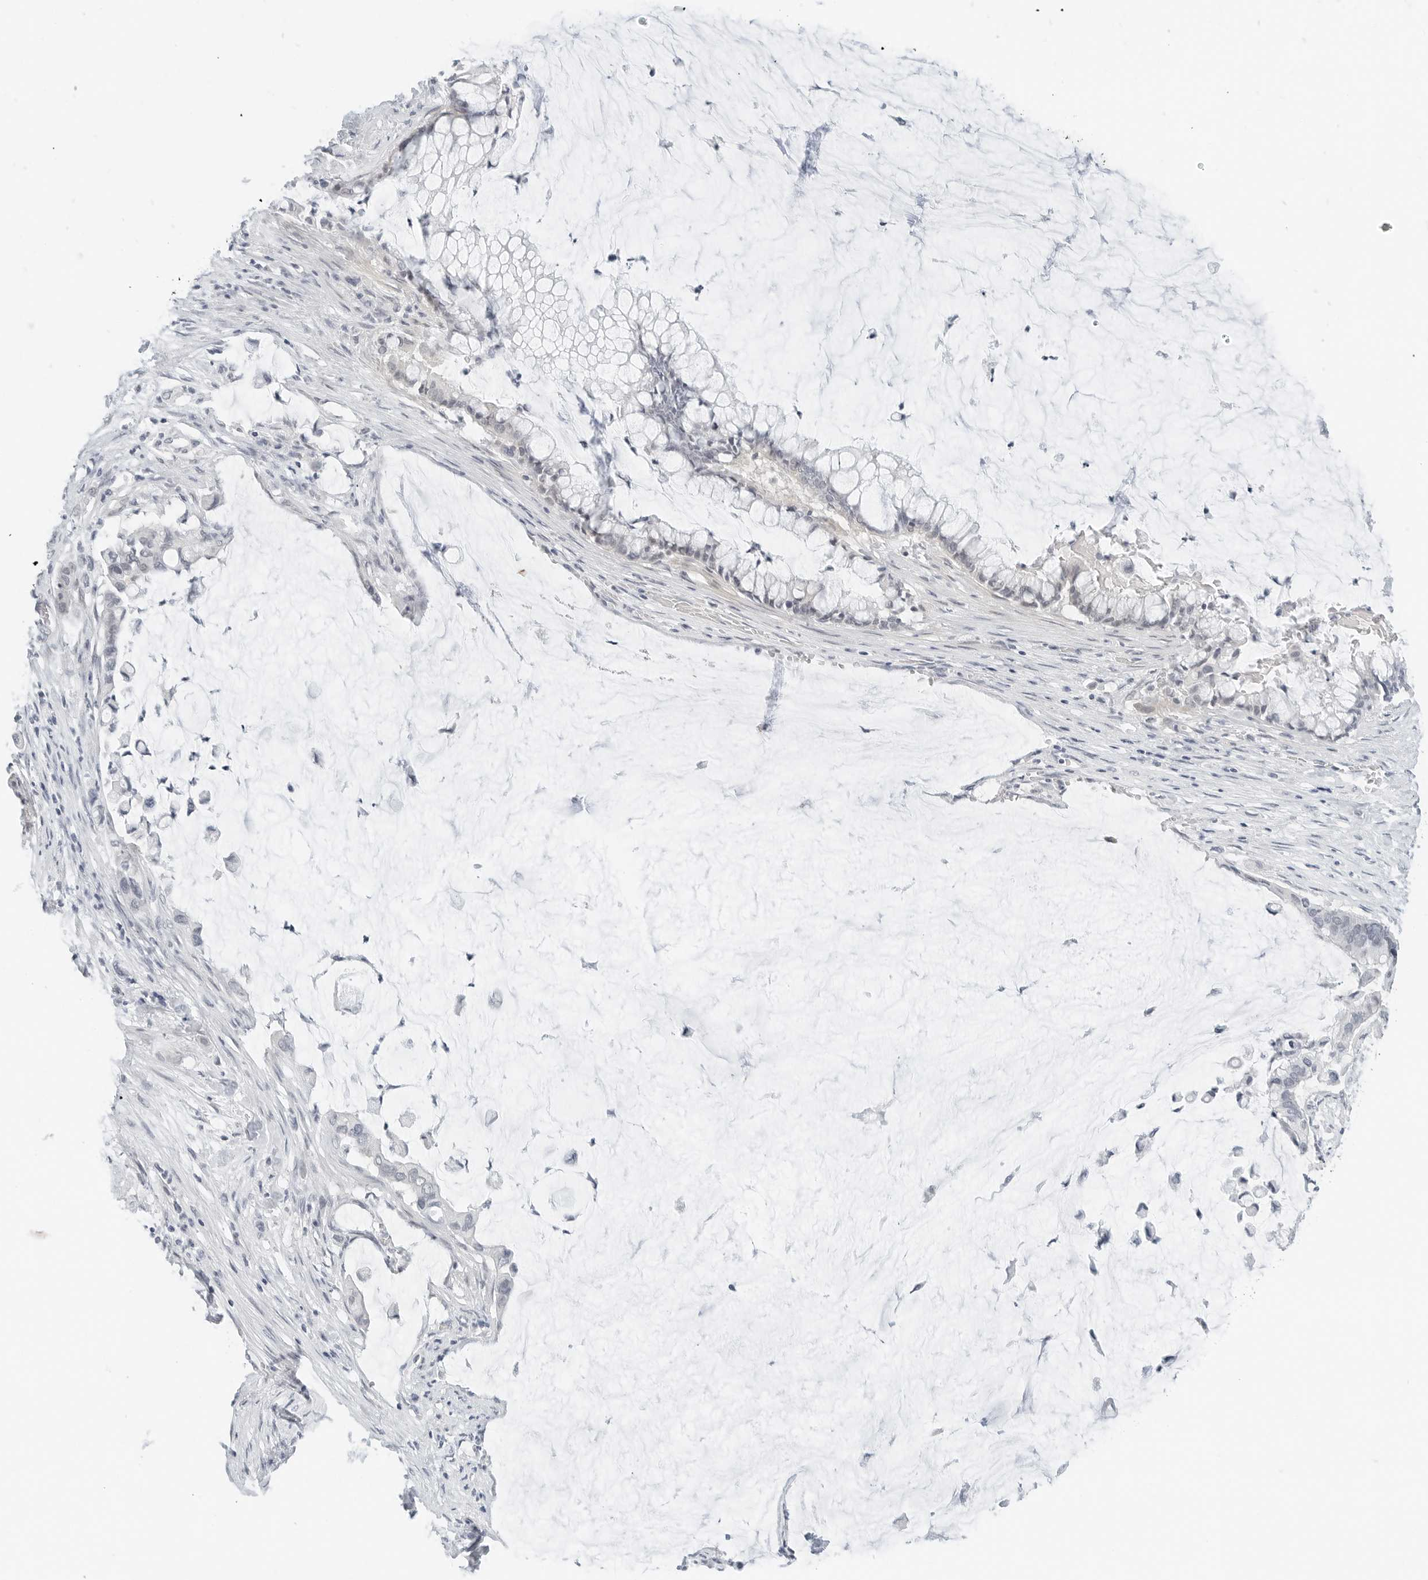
{"staining": {"intensity": "negative", "quantity": "none", "location": "none"}, "tissue": "pancreatic cancer", "cell_type": "Tumor cells", "image_type": "cancer", "snomed": [{"axis": "morphology", "description": "Adenocarcinoma, NOS"}, {"axis": "topography", "description": "Pancreas"}], "caption": "Human pancreatic adenocarcinoma stained for a protein using IHC reveals no expression in tumor cells.", "gene": "CCSAP", "patient": {"sex": "male", "age": 41}}